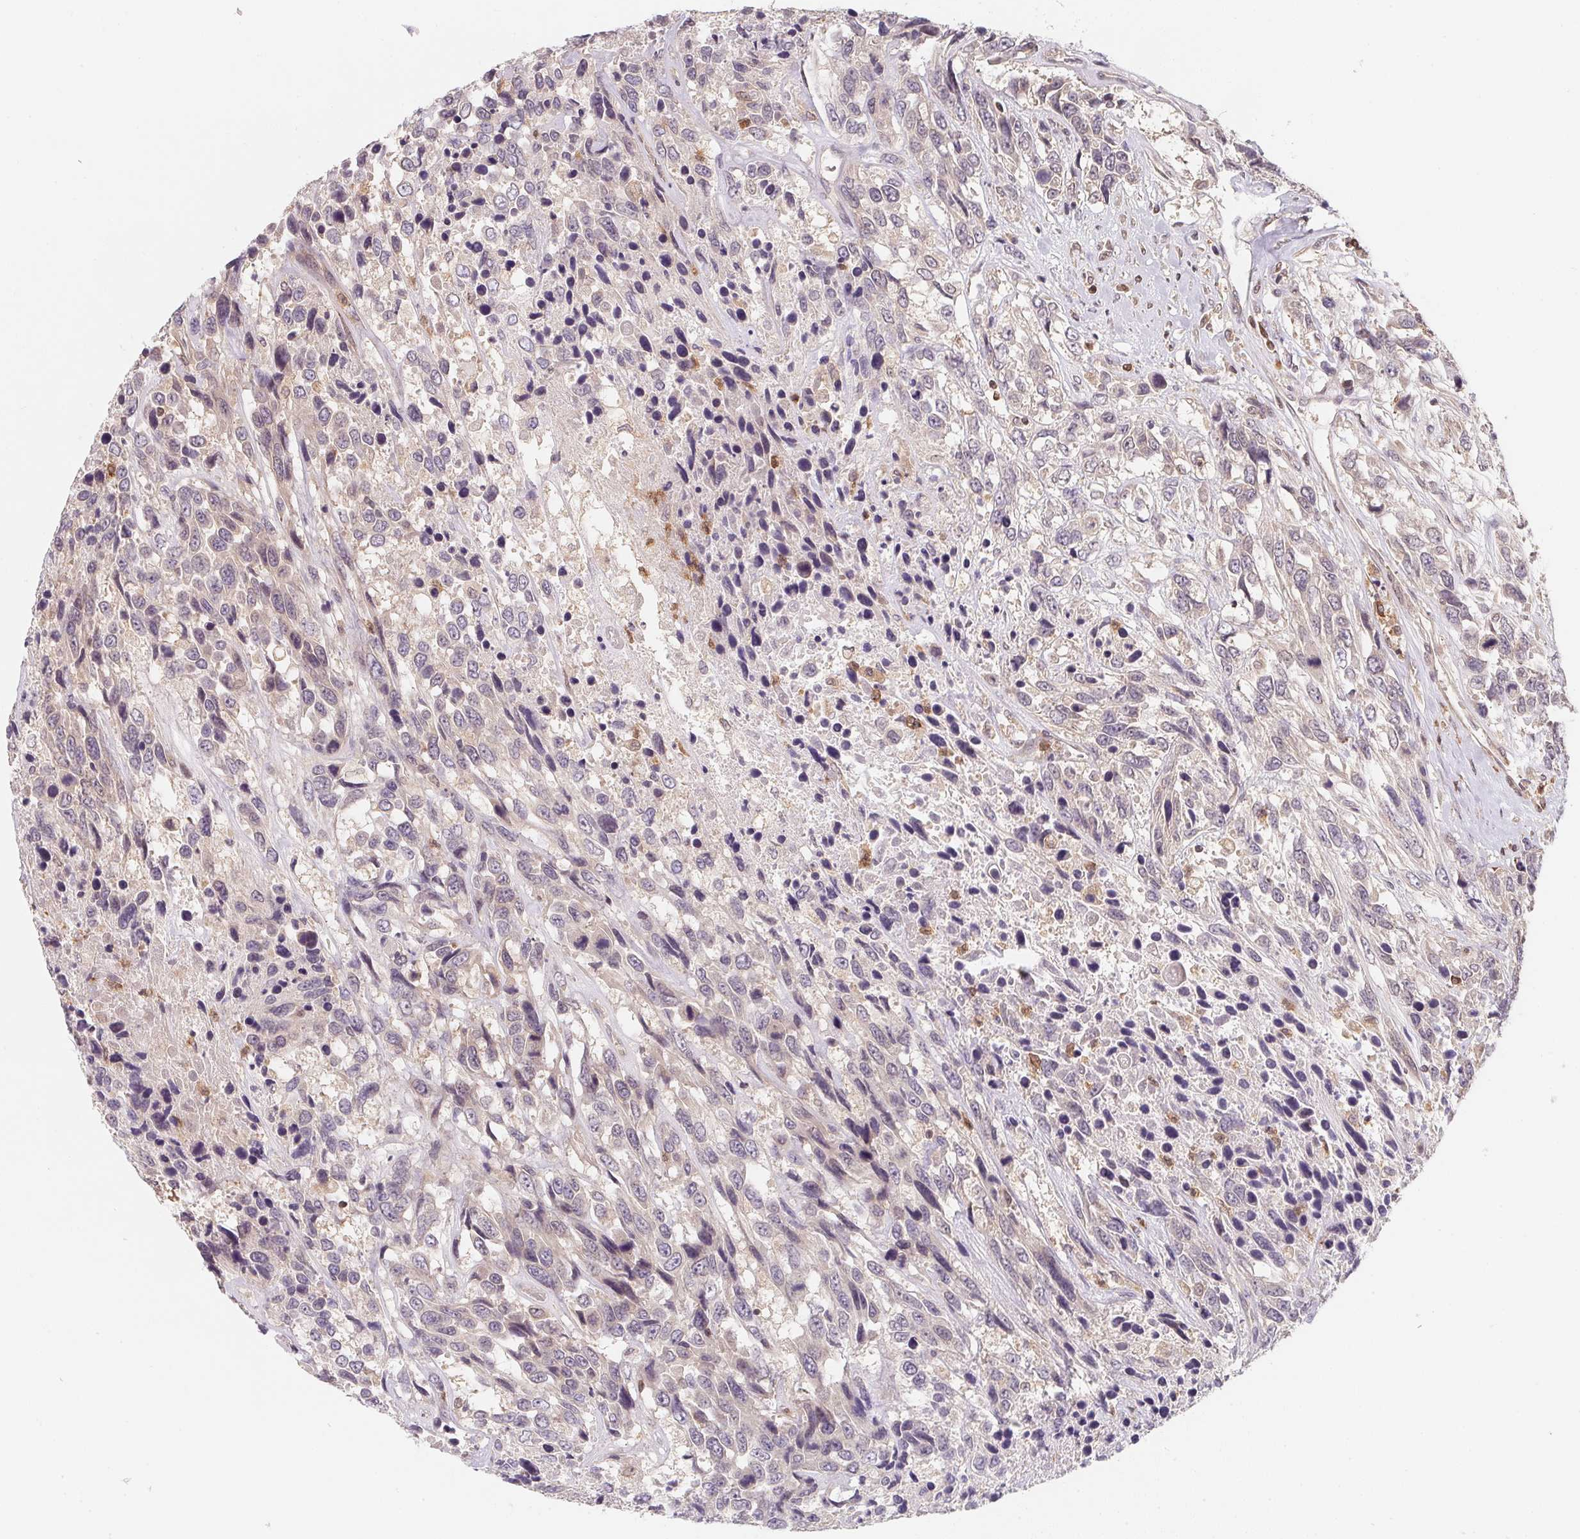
{"staining": {"intensity": "negative", "quantity": "none", "location": "none"}, "tissue": "urothelial cancer", "cell_type": "Tumor cells", "image_type": "cancer", "snomed": [{"axis": "morphology", "description": "Urothelial carcinoma, High grade"}, {"axis": "topography", "description": "Urinary bladder"}], "caption": "There is no significant positivity in tumor cells of urothelial carcinoma (high-grade).", "gene": "ANKRD13A", "patient": {"sex": "female", "age": 70}}